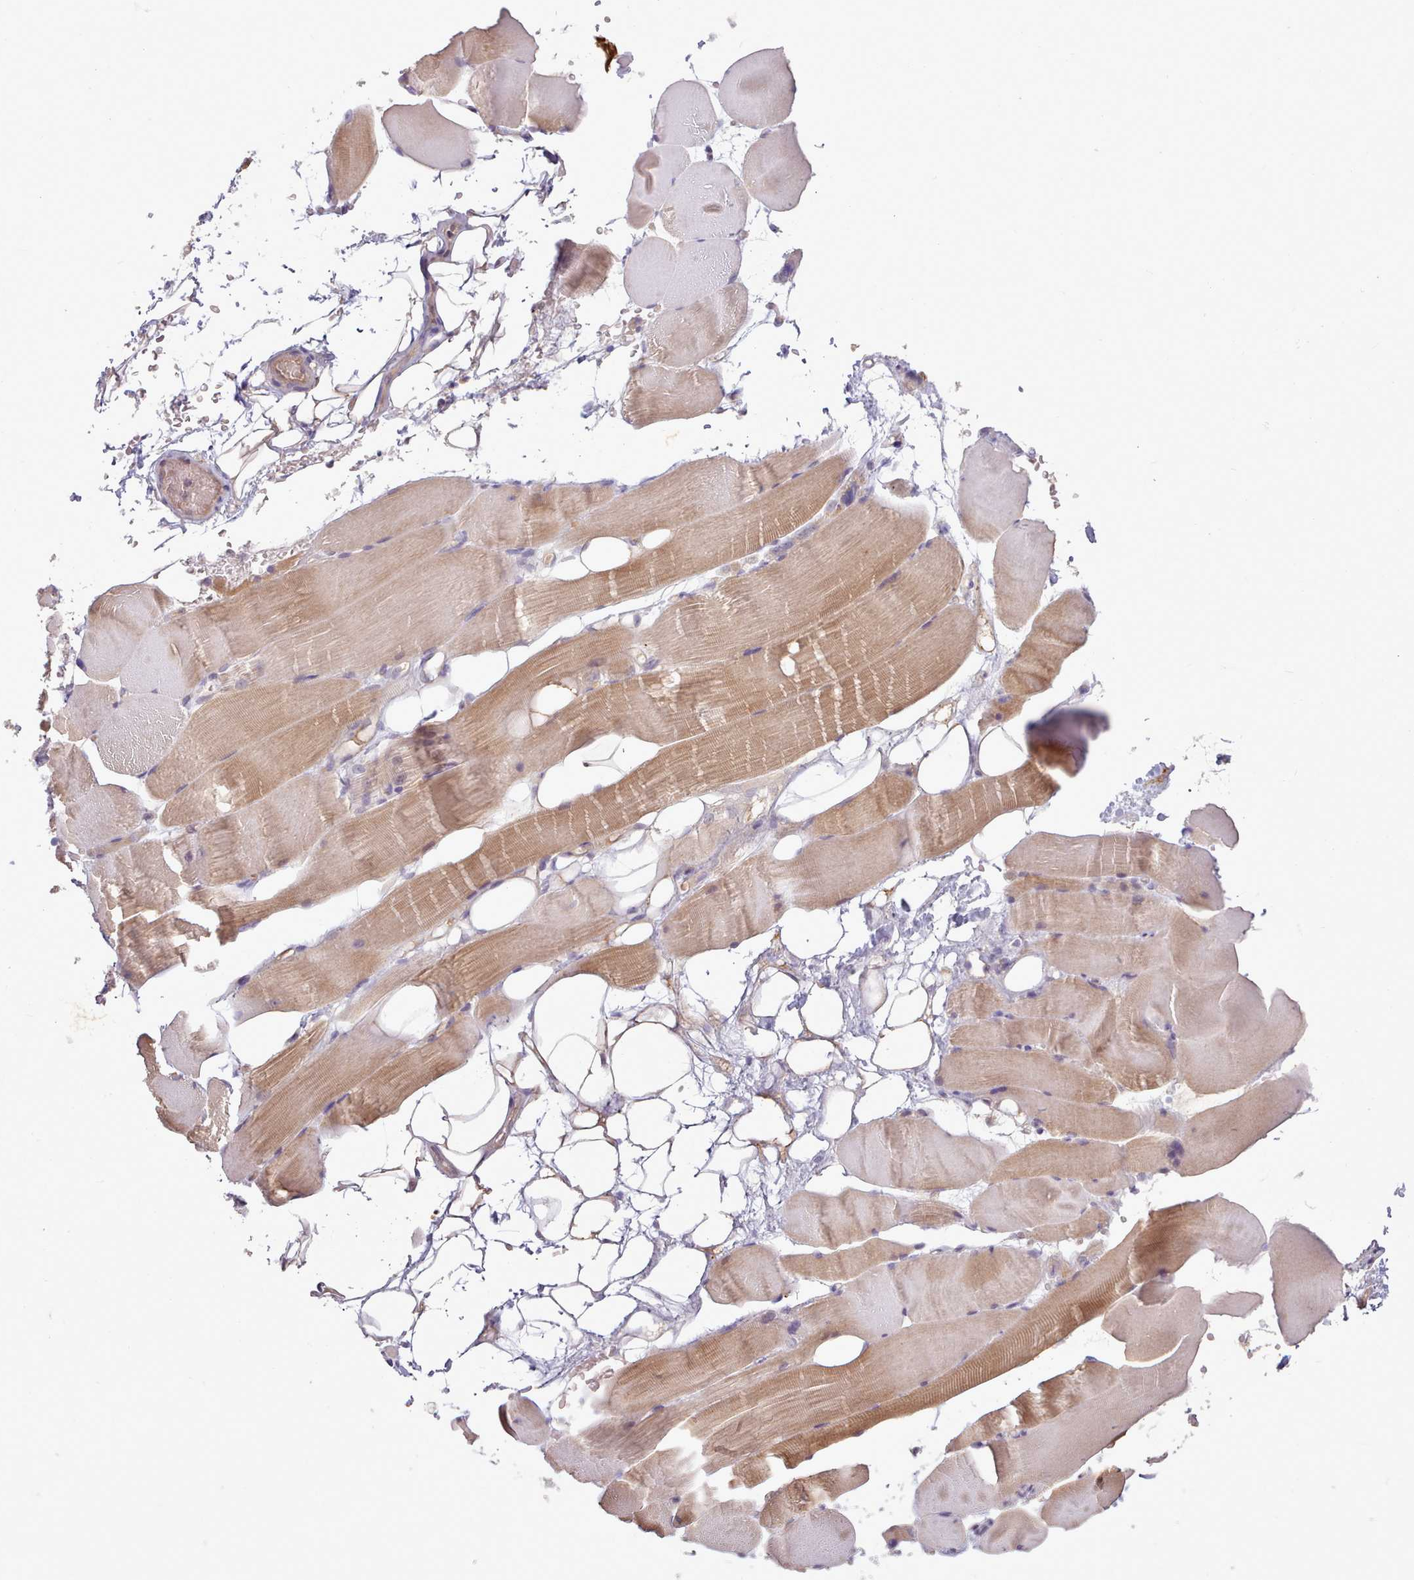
{"staining": {"intensity": "moderate", "quantity": "<25%", "location": "cytoplasmic/membranous"}, "tissue": "skeletal muscle", "cell_type": "Myocytes", "image_type": "normal", "snomed": [{"axis": "morphology", "description": "Normal tissue, NOS"}, {"axis": "topography", "description": "Skeletal muscle"}, {"axis": "topography", "description": "Parathyroid gland"}], "caption": "Immunohistochemistry staining of normal skeletal muscle, which demonstrates low levels of moderate cytoplasmic/membranous positivity in approximately <25% of myocytes indicating moderate cytoplasmic/membranous protein expression. The staining was performed using DAB (3,3'-diaminobenzidine) (brown) for protein detection and nuclei were counterstained in hematoxylin (blue).", "gene": "NMRK1", "patient": {"sex": "female", "age": 37}}